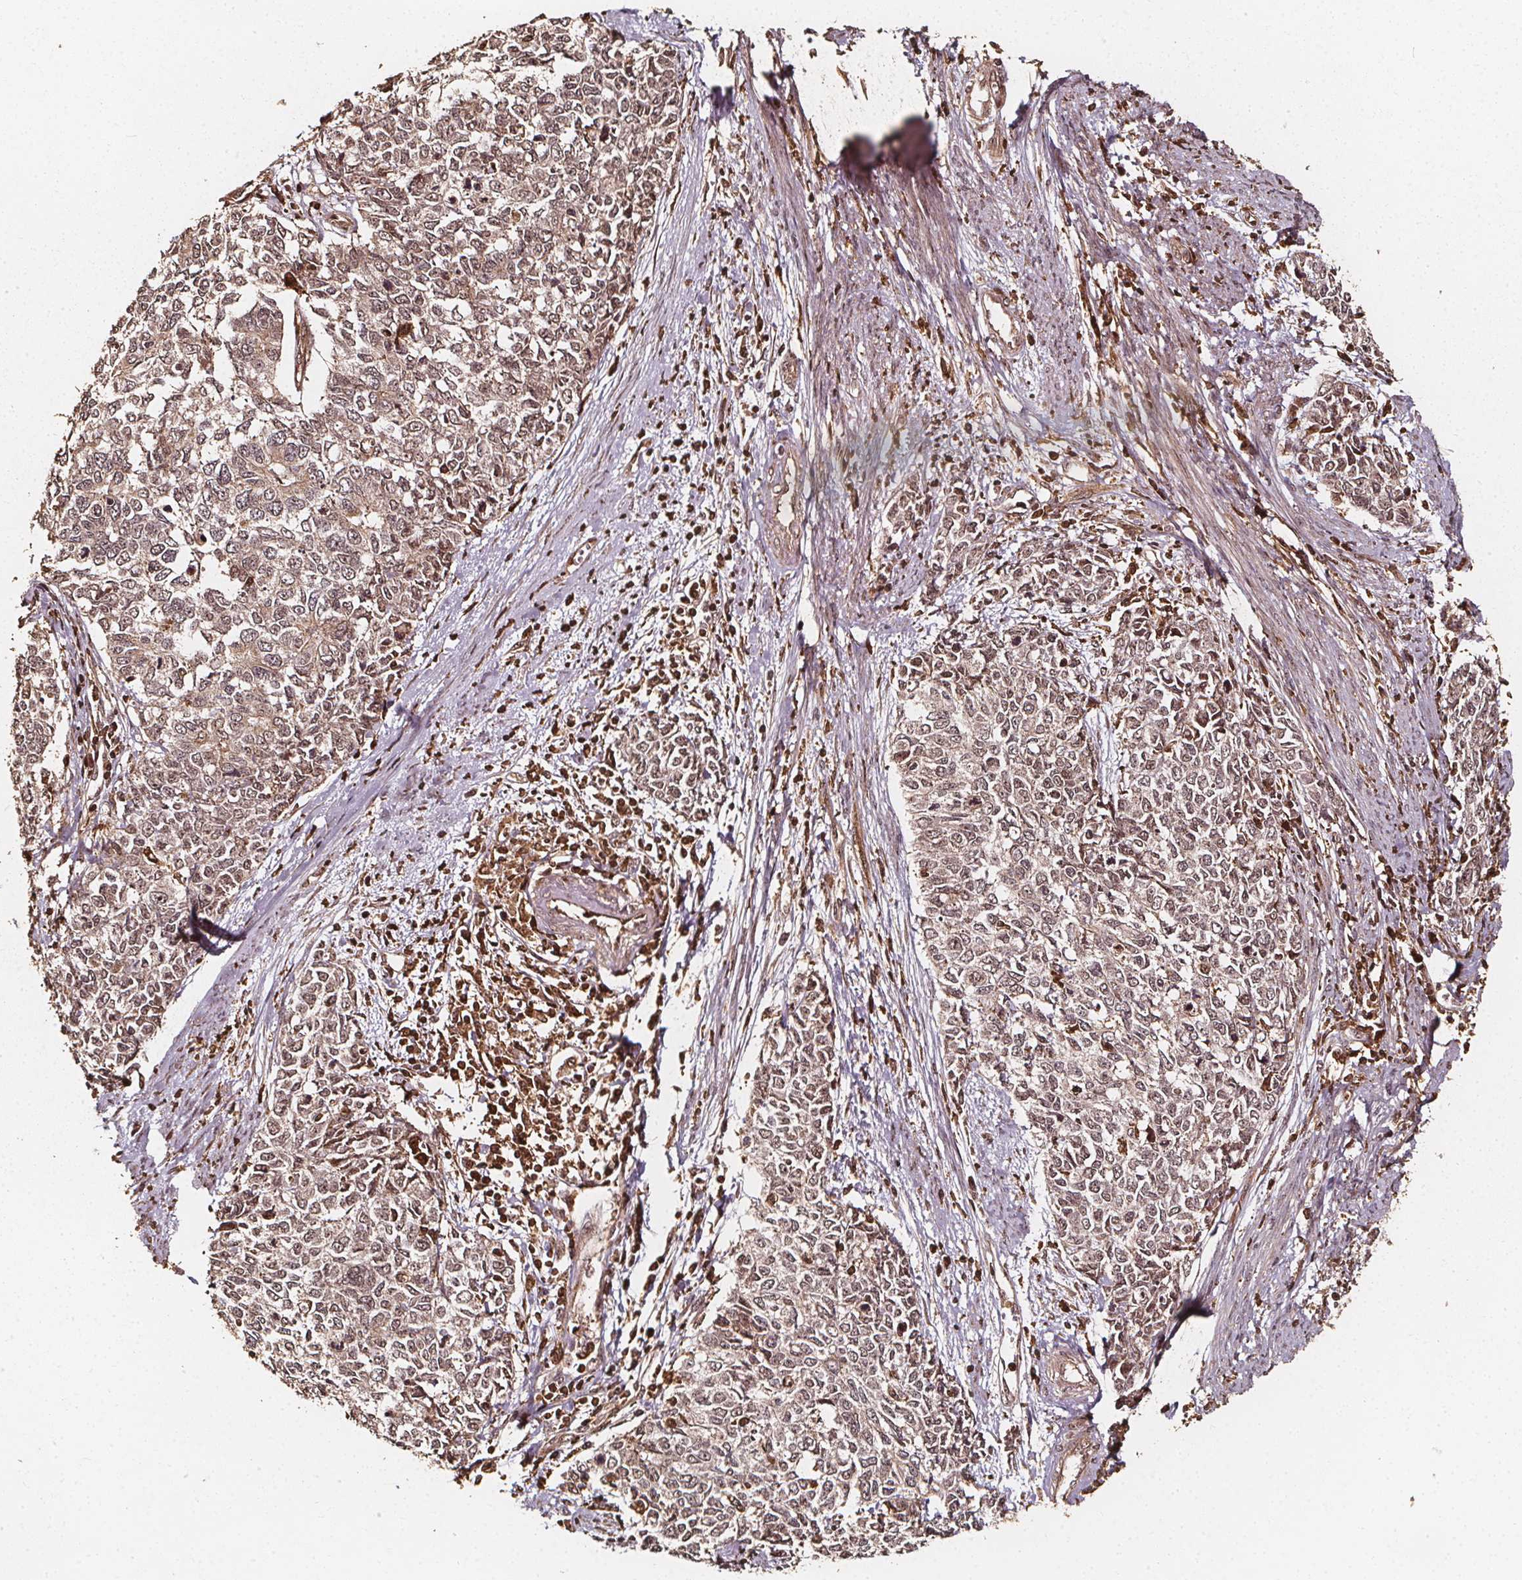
{"staining": {"intensity": "weak", "quantity": ">75%", "location": "nuclear"}, "tissue": "cervical cancer", "cell_type": "Tumor cells", "image_type": "cancer", "snomed": [{"axis": "morphology", "description": "Adenocarcinoma, NOS"}, {"axis": "topography", "description": "Cervix"}], "caption": "A low amount of weak nuclear positivity is appreciated in approximately >75% of tumor cells in cervical cancer (adenocarcinoma) tissue.", "gene": "EXOSC9", "patient": {"sex": "female", "age": 63}}